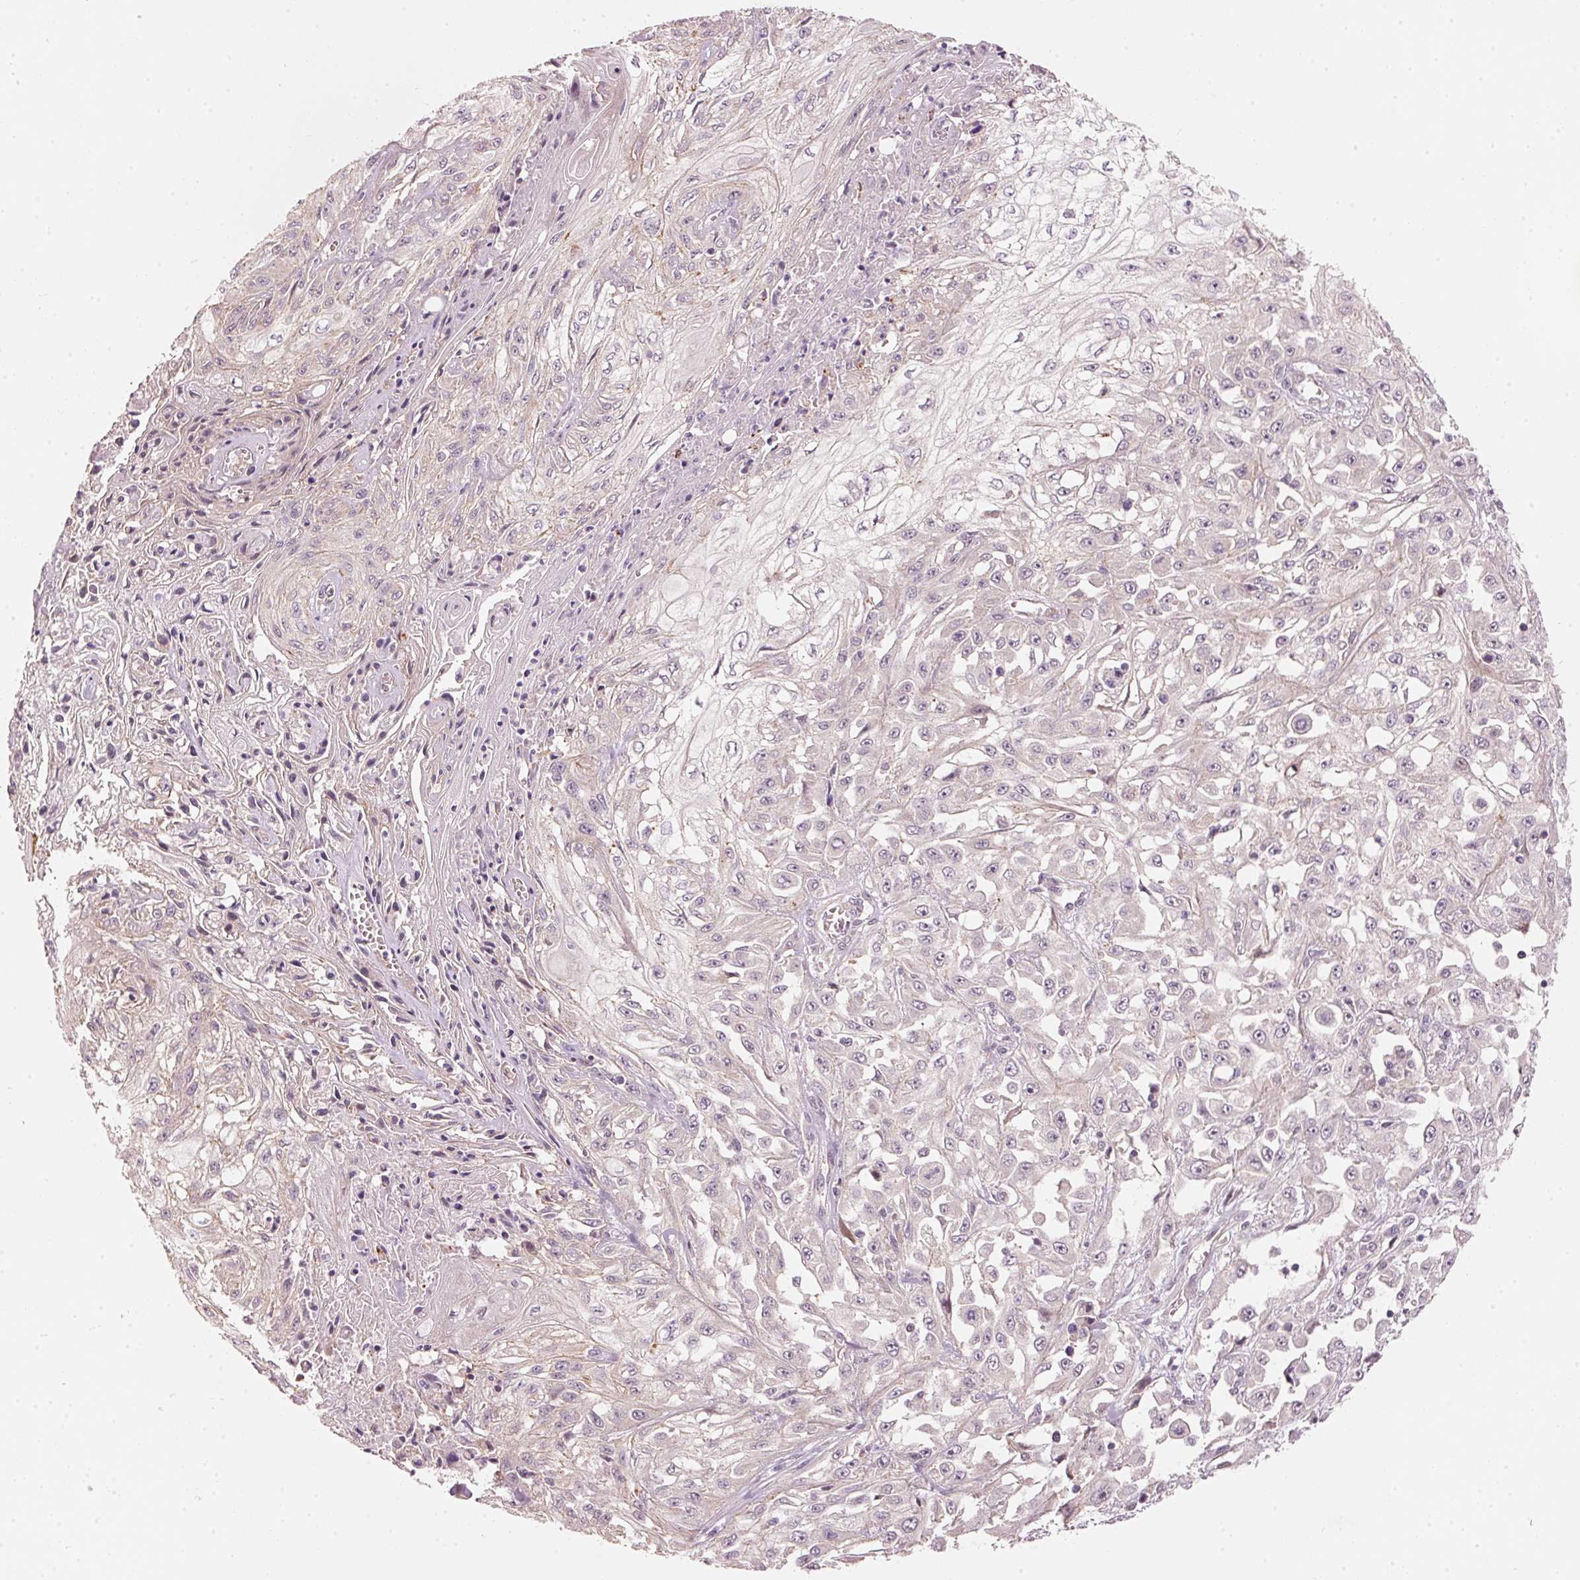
{"staining": {"intensity": "negative", "quantity": "none", "location": "none"}, "tissue": "skin cancer", "cell_type": "Tumor cells", "image_type": "cancer", "snomed": [{"axis": "morphology", "description": "Squamous cell carcinoma, NOS"}, {"axis": "morphology", "description": "Squamous cell carcinoma, metastatic, NOS"}, {"axis": "topography", "description": "Skin"}, {"axis": "topography", "description": "Lymph node"}], "caption": "The histopathology image exhibits no staining of tumor cells in skin cancer (metastatic squamous cell carcinoma).", "gene": "ARHGAP22", "patient": {"sex": "male", "age": 75}}